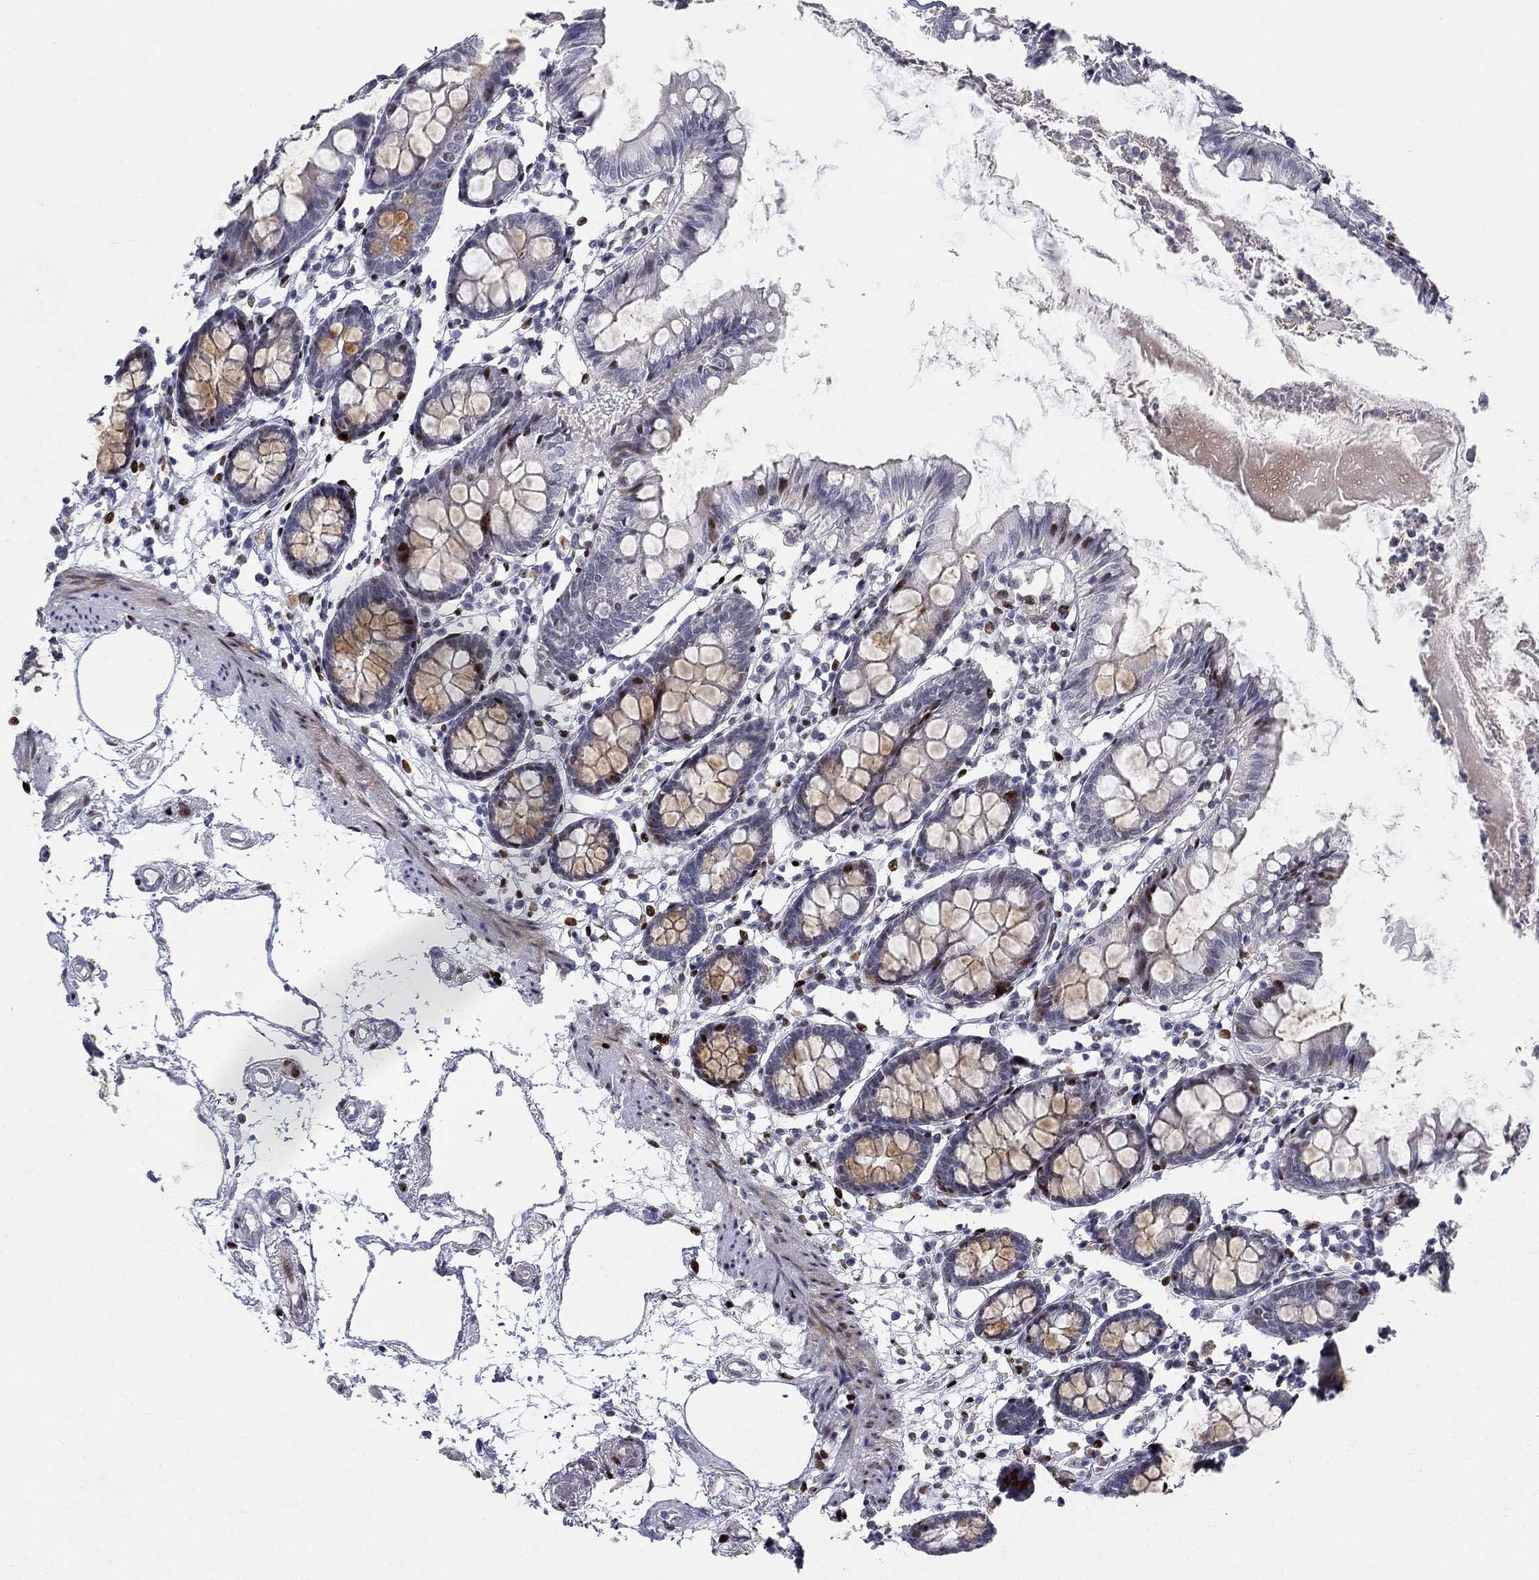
{"staining": {"intensity": "negative", "quantity": "none", "location": "none"}, "tissue": "colon", "cell_type": "Endothelial cells", "image_type": "normal", "snomed": [{"axis": "morphology", "description": "Normal tissue, NOS"}, {"axis": "topography", "description": "Colon"}], "caption": "This is a photomicrograph of IHC staining of benign colon, which shows no staining in endothelial cells.", "gene": "RAPGEF5", "patient": {"sex": "female", "age": 84}}